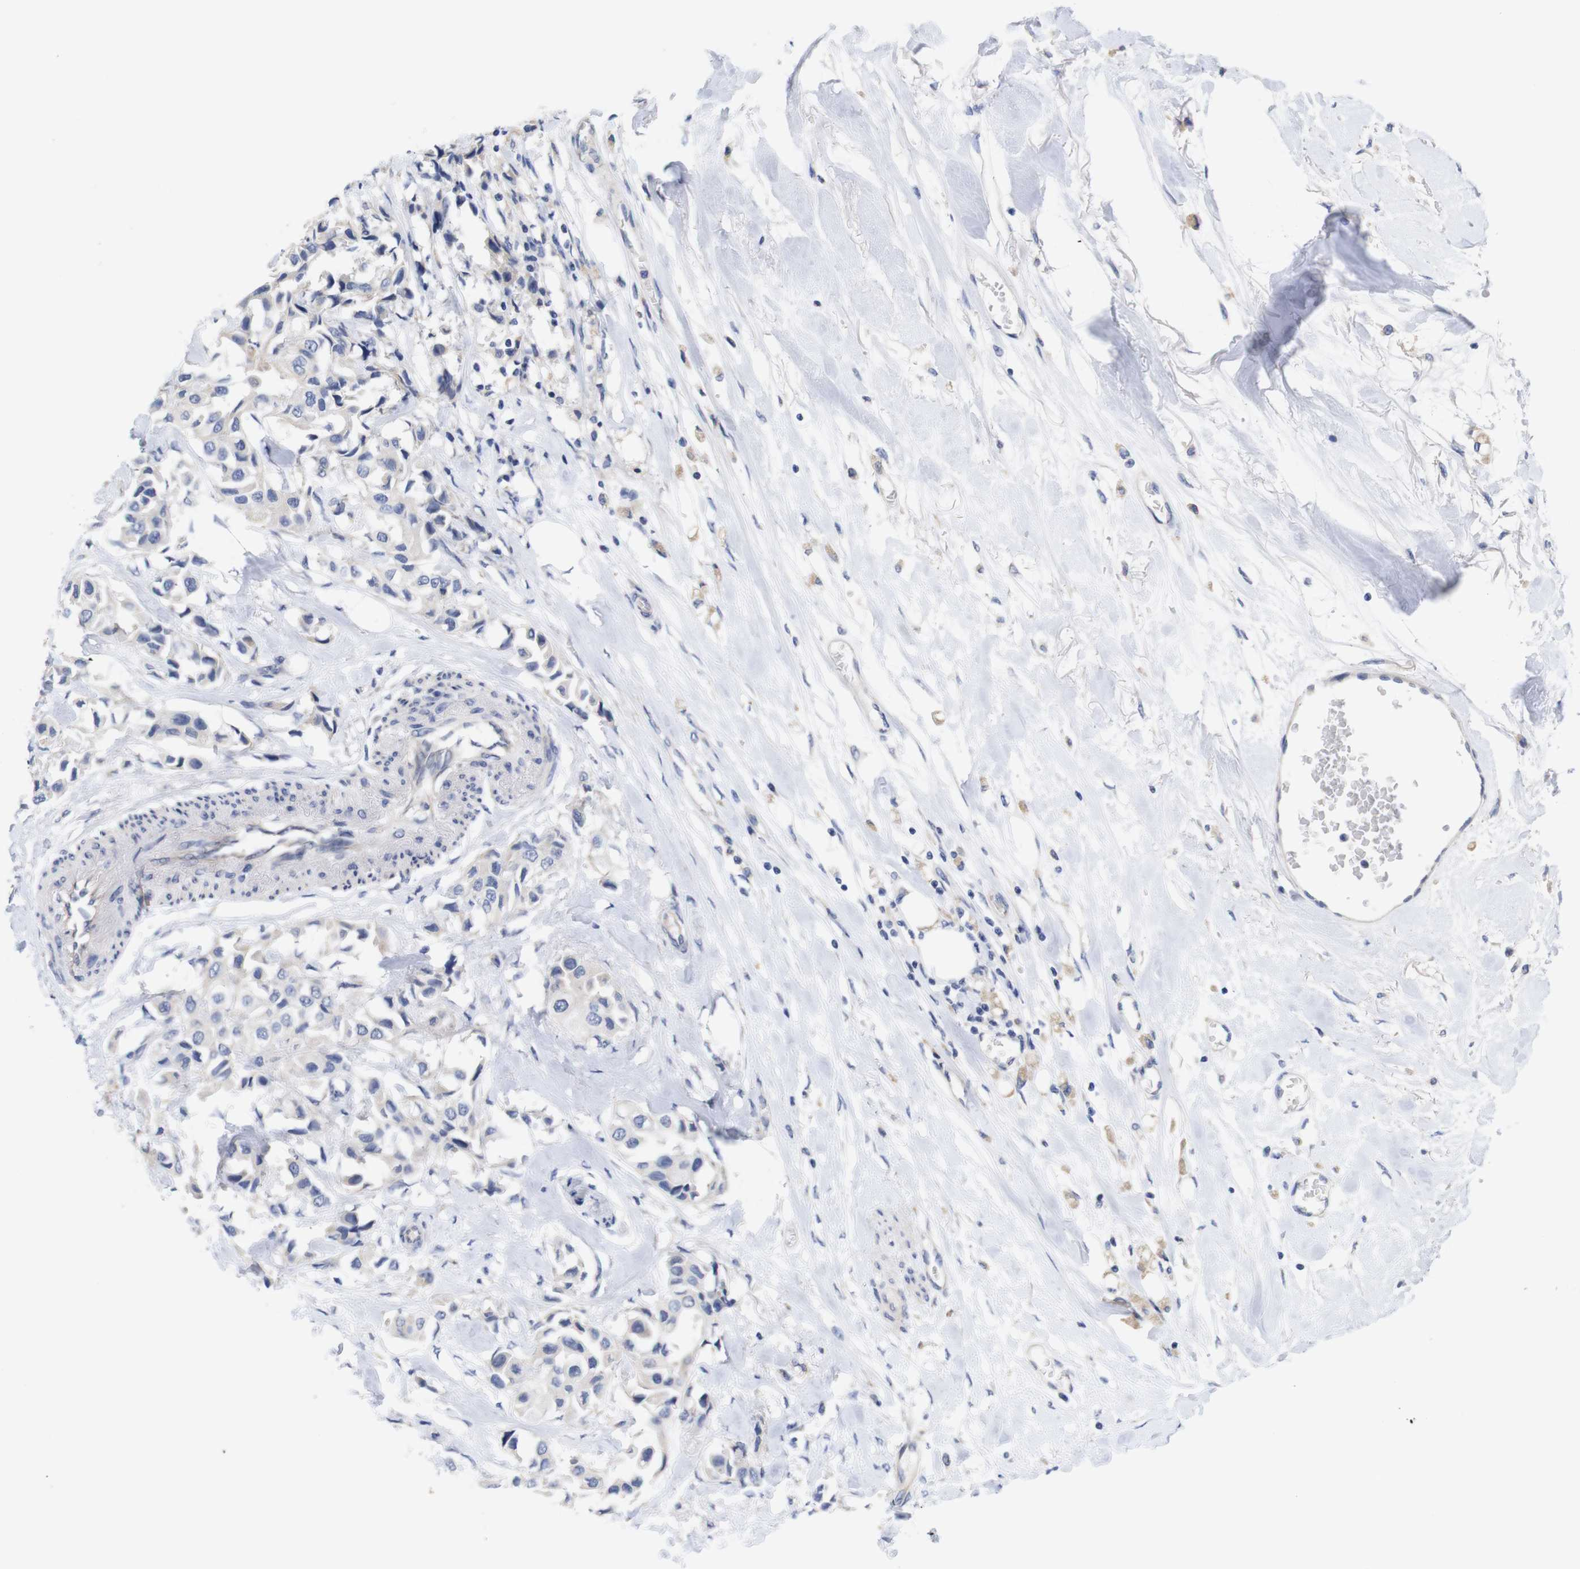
{"staining": {"intensity": "negative", "quantity": "none", "location": "none"}, "tissue": "breast cancer", "cell_type": "Tumor cells", "image_type": "cancer", "snomed": [{"axis": "morphology", "description": "Duct carcinoma"}, {"axis": "topography", "description": "Breast"}], "caption": "DAB immunohistochemical staining of breast cancer (infiltrating ductal carcinoma) demonstrates no significant positivity in tumor cells. (DAB IHC, high magnification).", "gene": "TNNI3", "patient": {"sex": "female", "age": 80}}